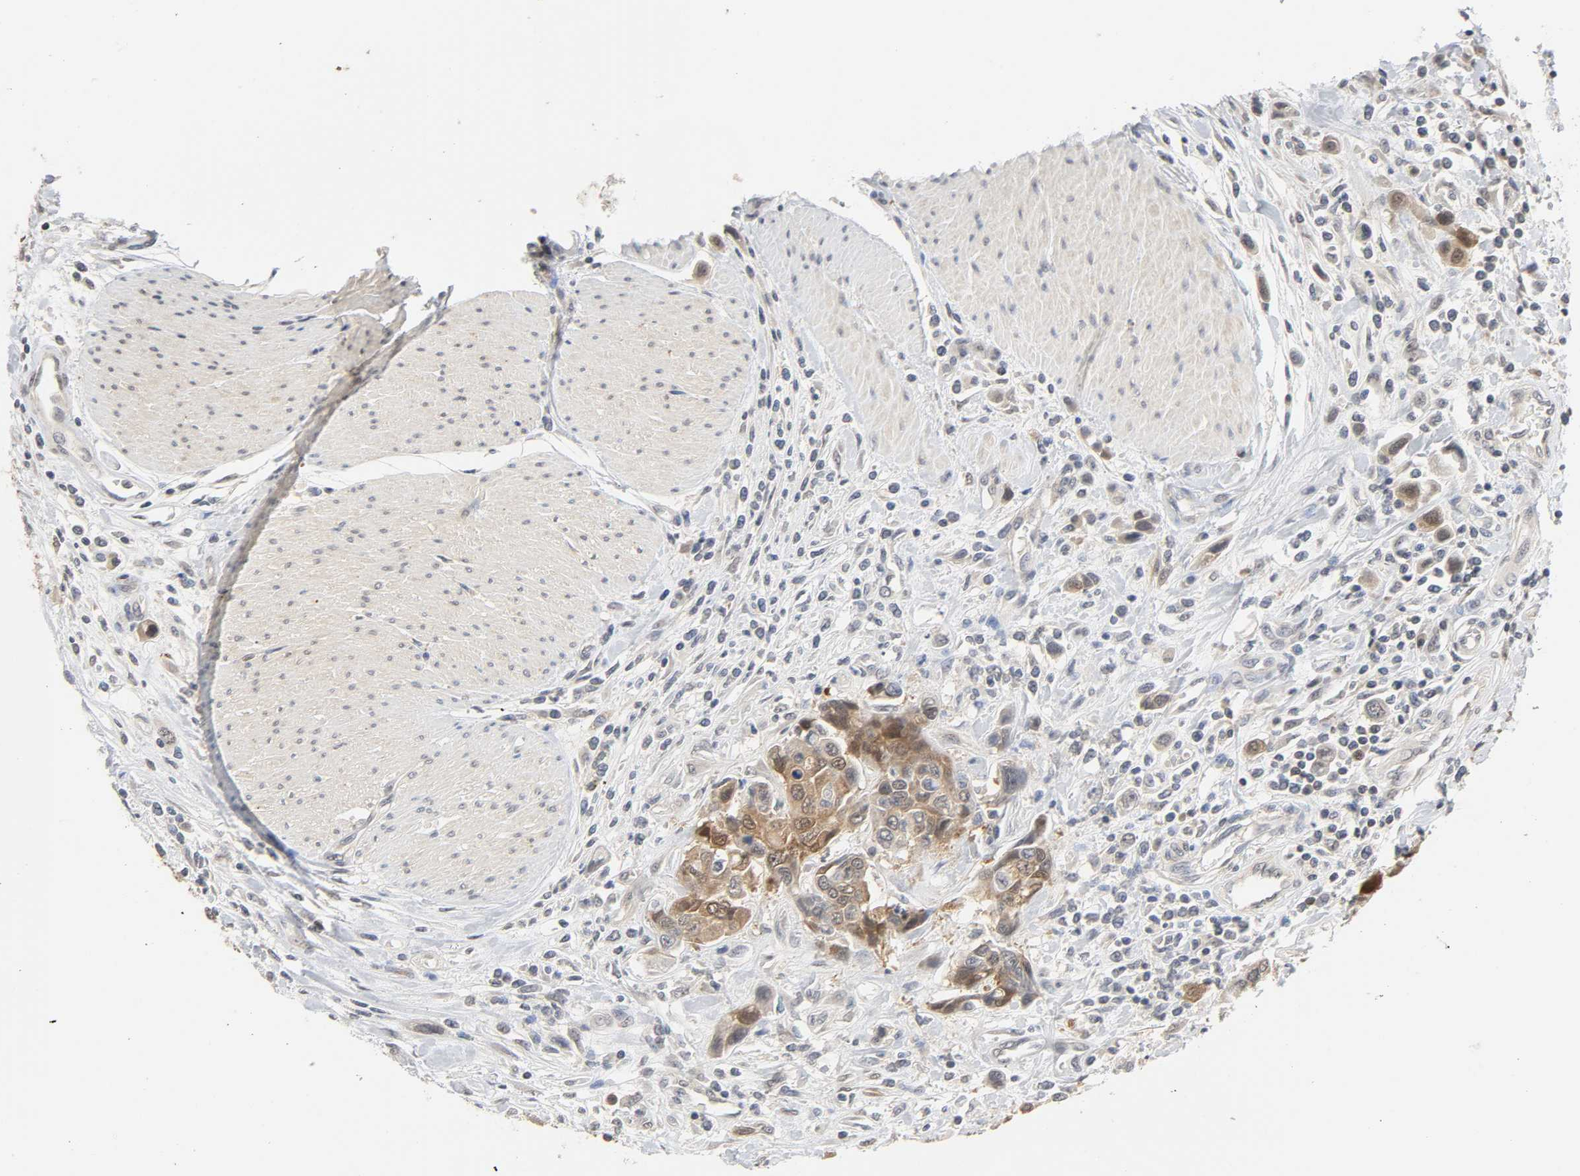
{"staining": {"intensity": "moderate", "quantity": ">75%", "location": "cytoplasmic/membranous"}, "tissue": "urothelial cancer", "cell_type": "Tumor cells", "image_type": "cancer", "snomed": [{"axis": "morphology", "description": "Urothelial carcinoma, High grade"}, {"axis": "topography", "description": "Urinary bladder"}], "caption": "Moderate cytoplasmic/membranous staining is seen in about >75% of tumor cells in urothelial cancer.", "gene": "MIF", "patient": {"sex": "male", "age": 50}}